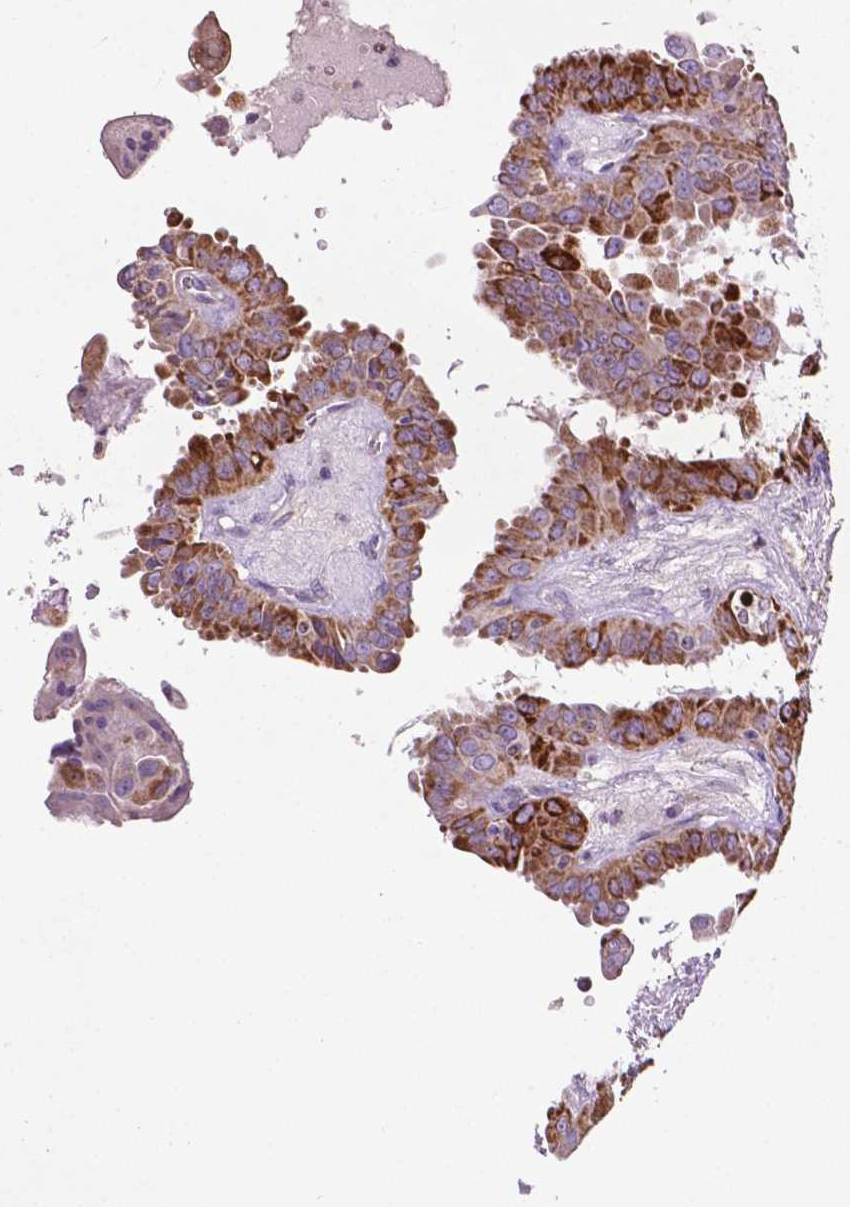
{"staining": {"intensity": "strong", "quantity": ">75%", "location": "cytoplasmic/membranous"}, "tissue": "thyroid cancer", "cell_type": "Tumor cells", "image_type": "cancer", "snomed": [{"axis": "morphology", "description": "Papillary adenocarcinoma, NOS"}, {"axis": "topography", "description": "Thyroid gland"}], "caption": "IHC (DAB (3,3'-diaminobenzidine)) staining of human thyroid cancer (papillary adenocarcinoma) shows strong cytoplasmic/membranous protein positivity in approximately >75% of tumor cells. The staining was performed using DAB to visualize the protein expression in brown, while the nuclei were stained in blue with hematoxylin (Magnification: 20x).", "gene": "THEGL", "patient": {"sex": "female", "age": 37}}